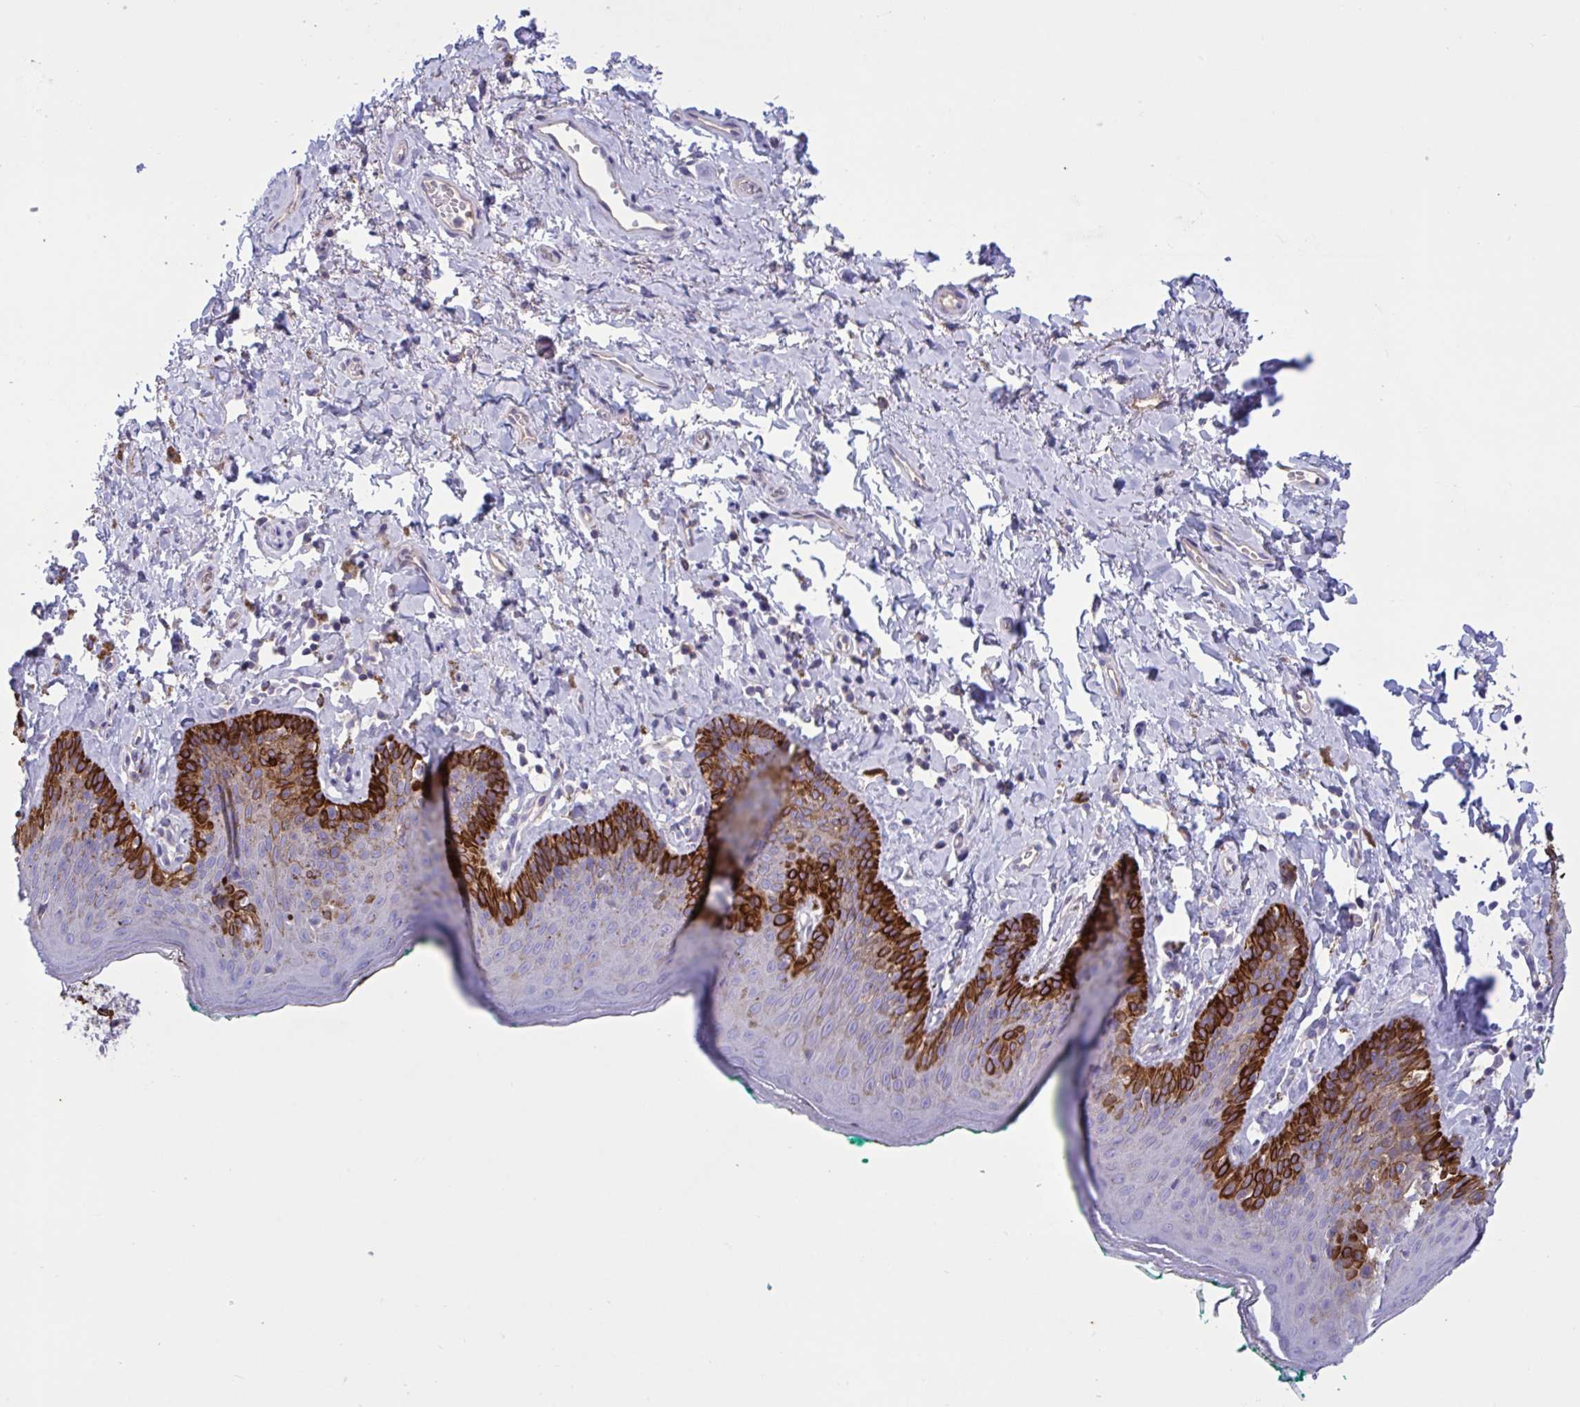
{"staining": {"intensity": "strong", "quantity": "<25%", "location": "cytoplasmic/membranous"}, "tissue": "skin", "cell_type": "Epidermal cells", "image_type": "normal", "snomed": [{"axis": "morphology", "description": "Normal tissue, NOS"}, {"axis": "topography", "description": "Vulva"}, {"axis": "topography", "description": "Peripheral nerve tissue"}], "caption": "Immunohistochemical staining of benign human skin demonstrates strong cytoplasmic/membranous protein staining in approximately <25% of epidermal cells.", "gene": "SLC66A1", "patient": {"sex": "female", "age": 66}}